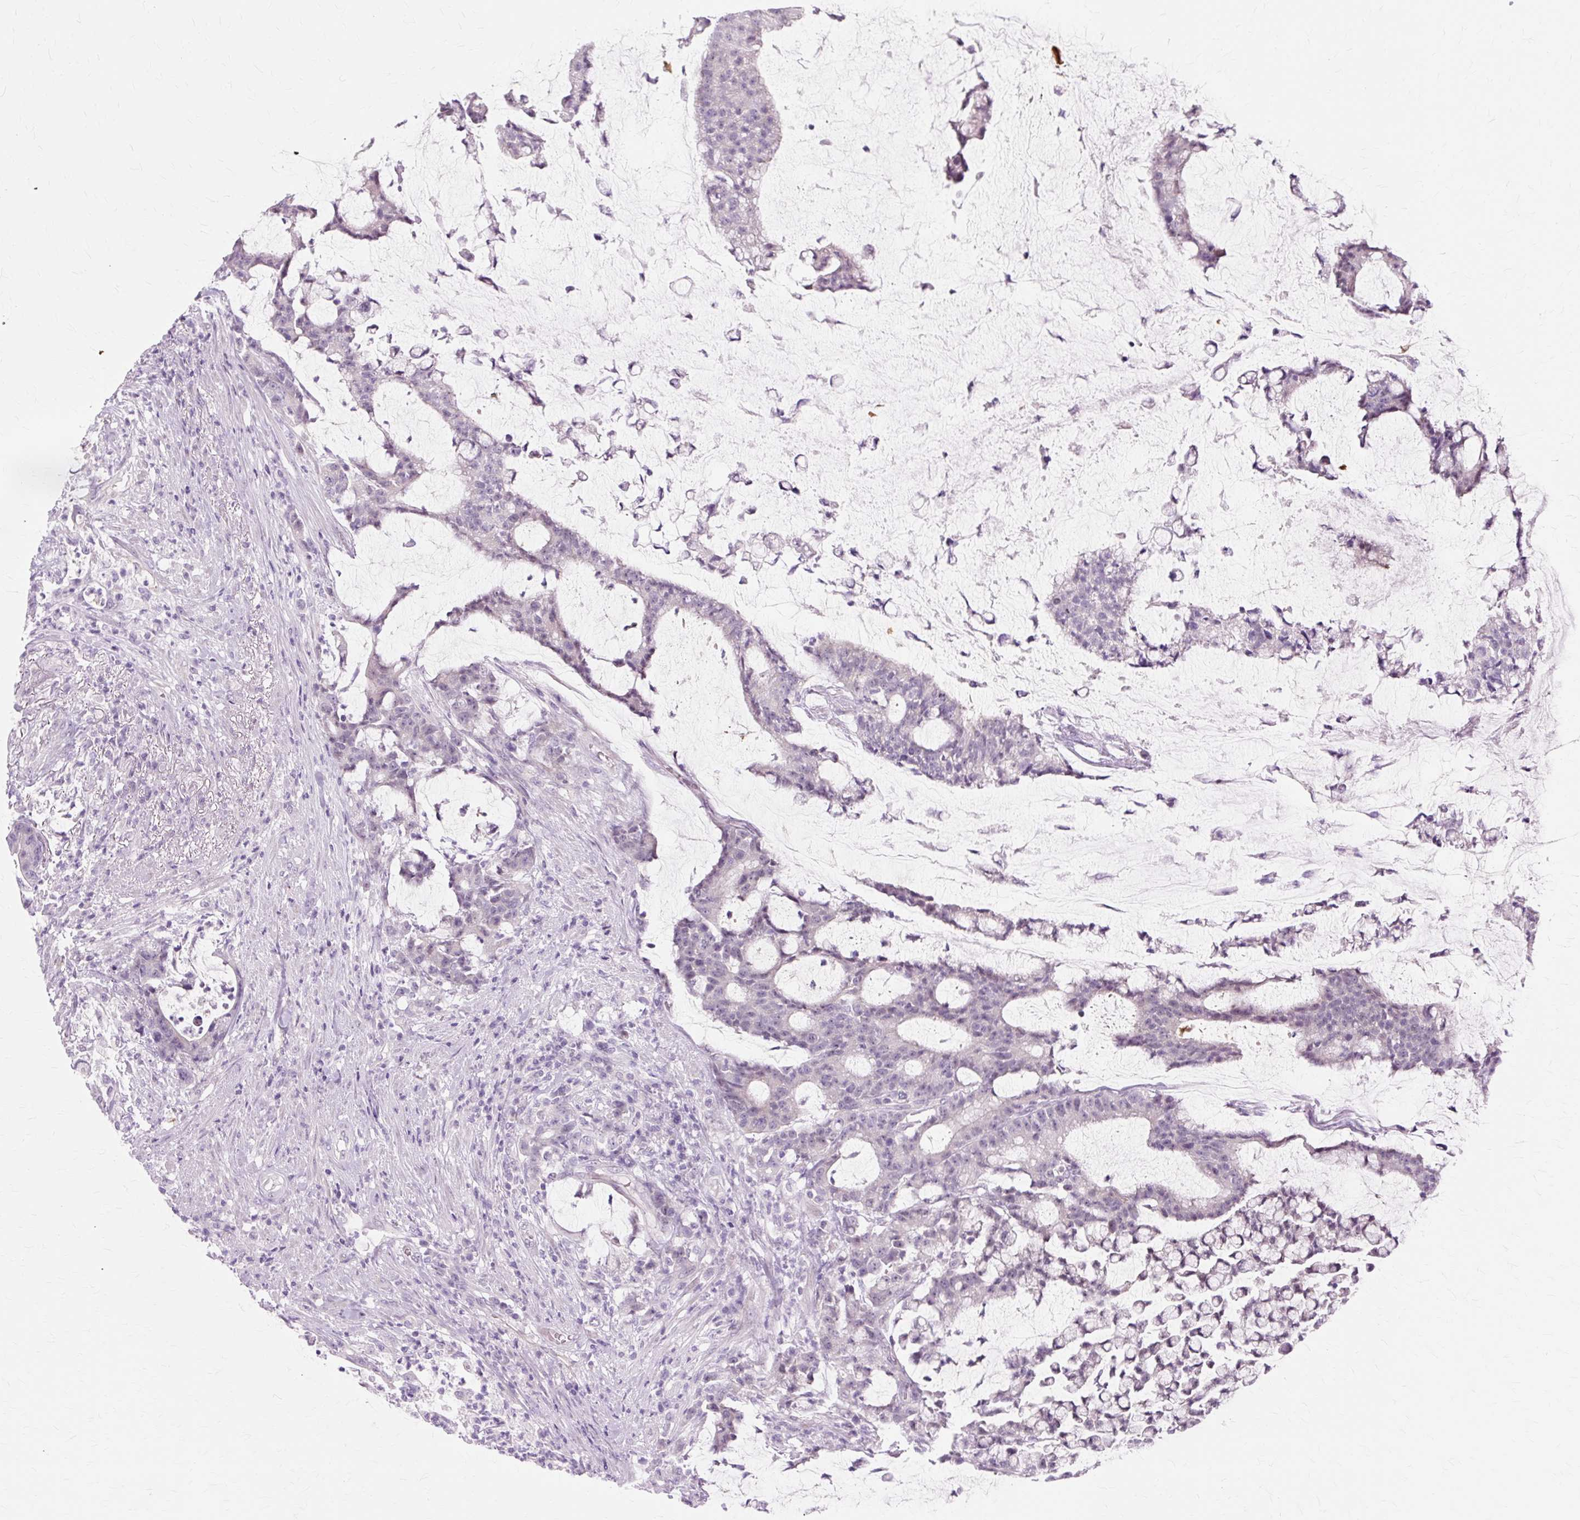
{"staining": {"intensity": "negative", "quantity": "none", "location": "none"}, "tissue": "colorectal cancer", "cell_type": "Tumor cells", "image_type": "cancer", "snomed": [{"axis": "morphology", "description": "Adenocarcinoma, NOS"}, {"axis": "topography", "description": "Colon"}], "caption": "This image is of colorectal cancer stained with immunohistochemistry to label a protein in brown with the nuclei are counter-stained blue. There is no expression in tumor cells.", "gene": "ZNF35", "patient": {"sex": "female", "age": 84}}